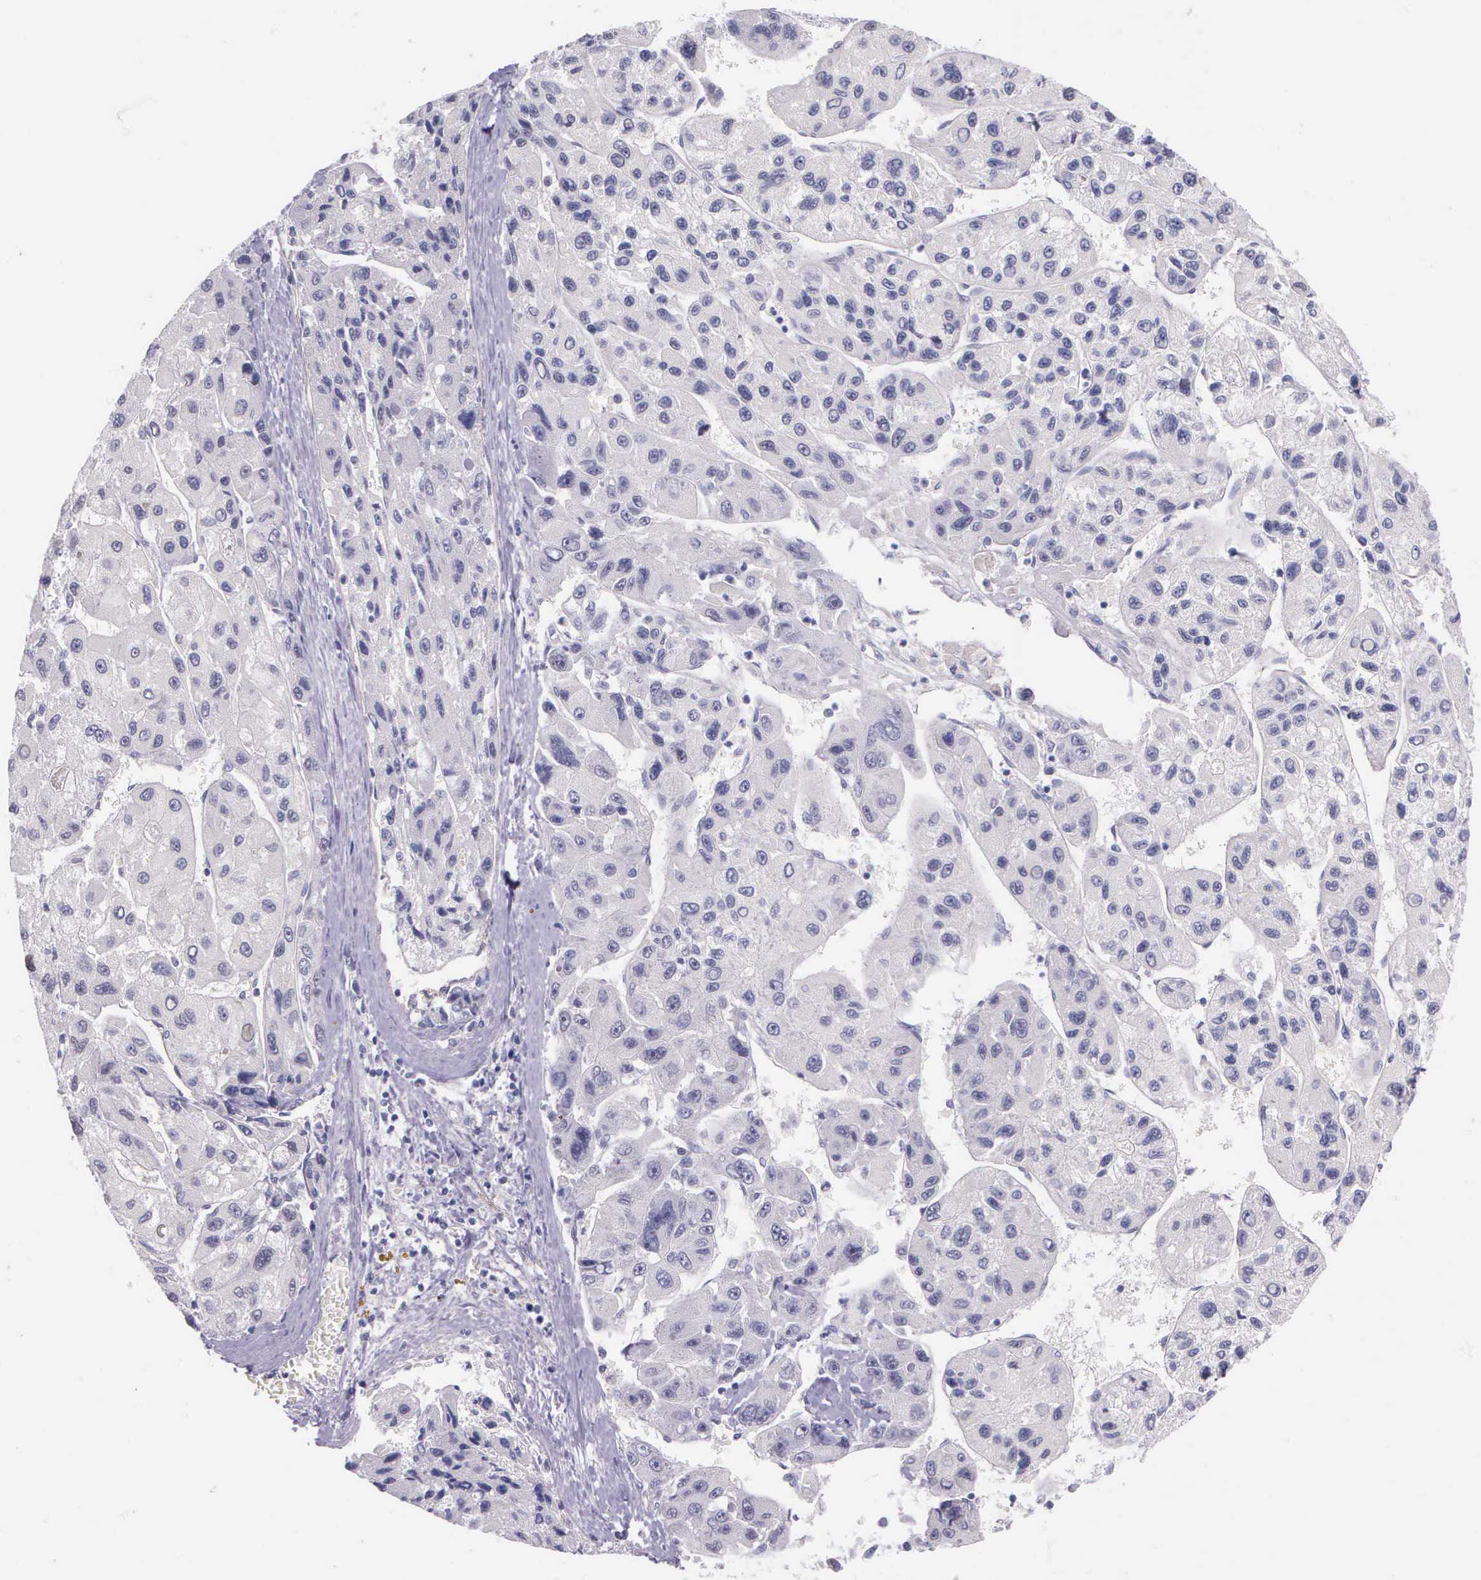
{"staining": {"intensity": "negative", "quantity": "none", "location": "none"}, "tissue": "liver cancer", "cell_type": "Tumor cells", "image_type": "cancer", "snomed": [{"axis": "morphology", "description": "Carcinoma, Hepatocellular, NOS"}, {"axis": "topography", "description": "Liver"}], "caption": "Protein analysis of liver cancer (hepatocellular carcinoma) reveals no significant expression in tumor cells.", "gene": "THSD7A", "patient": {"sex": "male", "age": 64}}